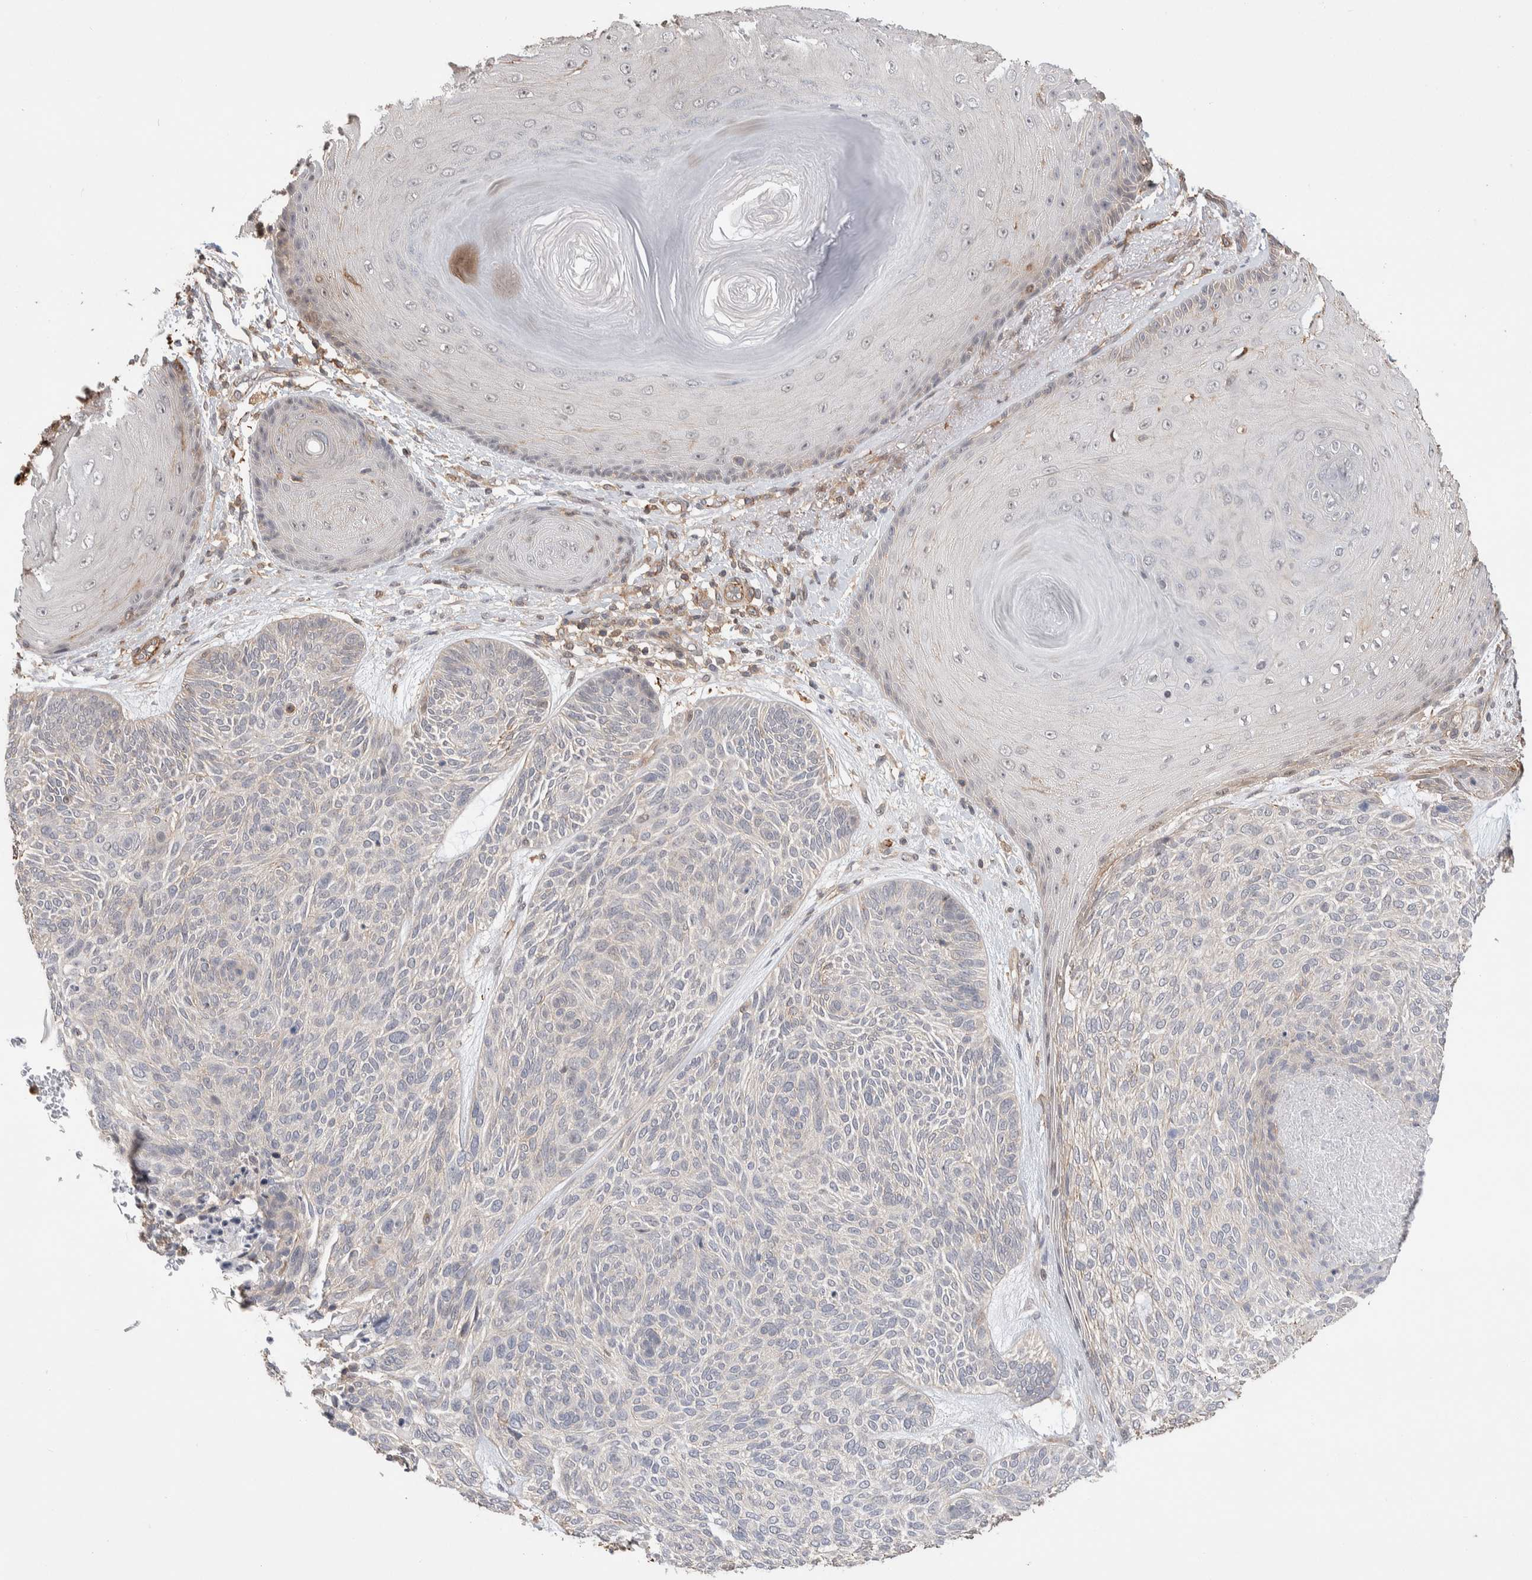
{"staining": {"intensity": "negative", "quantity": "none", "location": "none"}, "tissue": "skin cancer", "cell_type": "Tumor cells", "image_type": "cancer", "snomed": [{"axis": "morphology", "description": "Basal cell carcinoma"}, {"axis": "topography", "description": "Skin"}], "caption": "Image shows no protein positivity in tumor cells of skin cancer (basal cell carcinoma) tissue.", "gene": "ZNF704", "patient": {"sex": "male", "age": 55}}